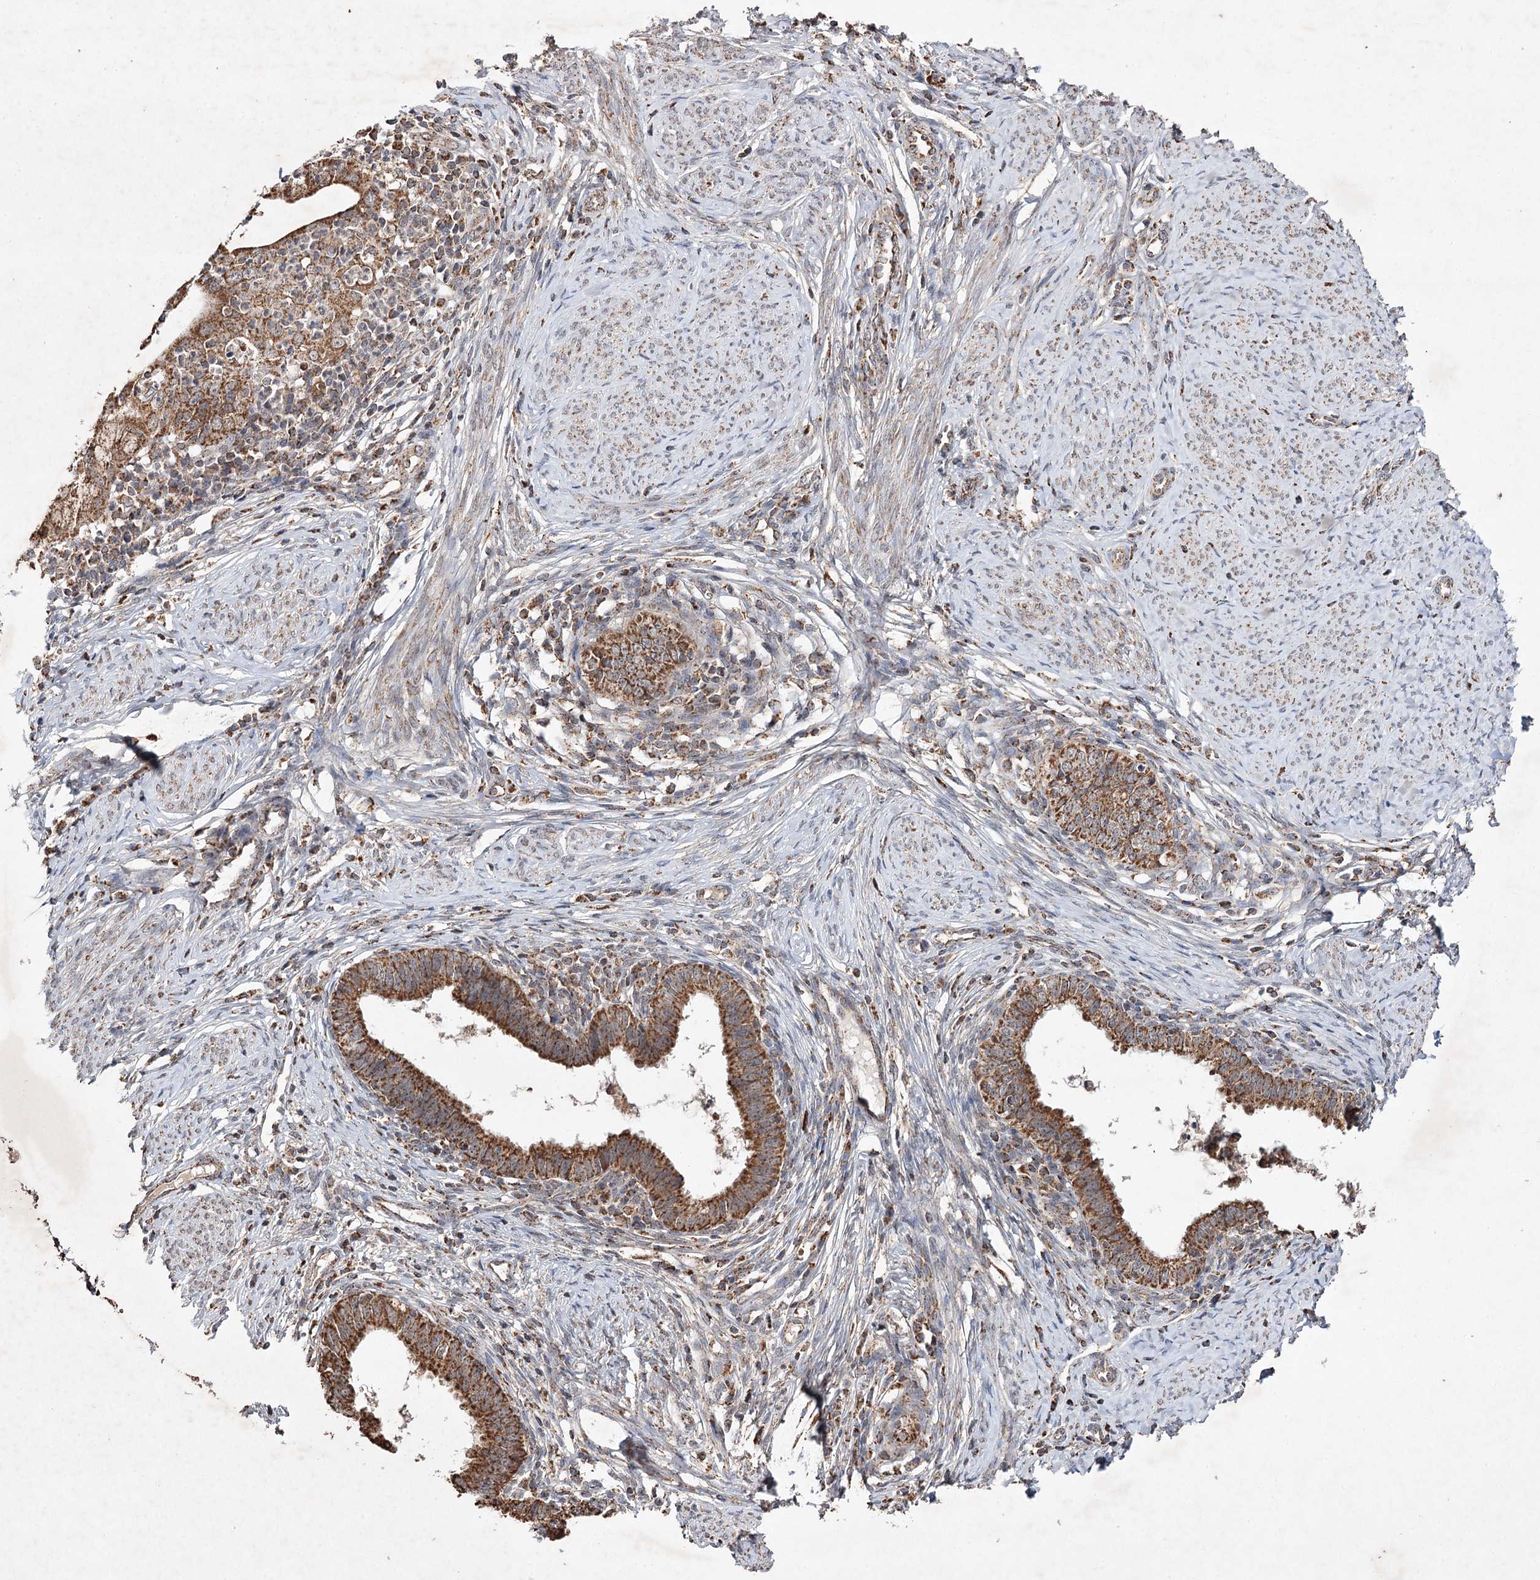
{"staining": {"intensity": "strong", "quantity": ">75%", "location": "cytoplasmic/membranous"}, "tissue": "cervical cancer", "cell_type": "Tumor cells", "image_type": "cancer", "snomed": [{"axis": "morphology", "description": "Adenocarcinoma, NOS"}, {"axis": "topography", "description": "Cervix"}], "caption": "DAB (3,3'-diaminobenzidine) immunohistochemical staining of human cervical adenocarcinoma displays strong cytoplasmic/membranous protein positivity in about >75% of tumor cells.", "gene": "PIK3CB", "patient": {"sex": "female", "age": 36}}